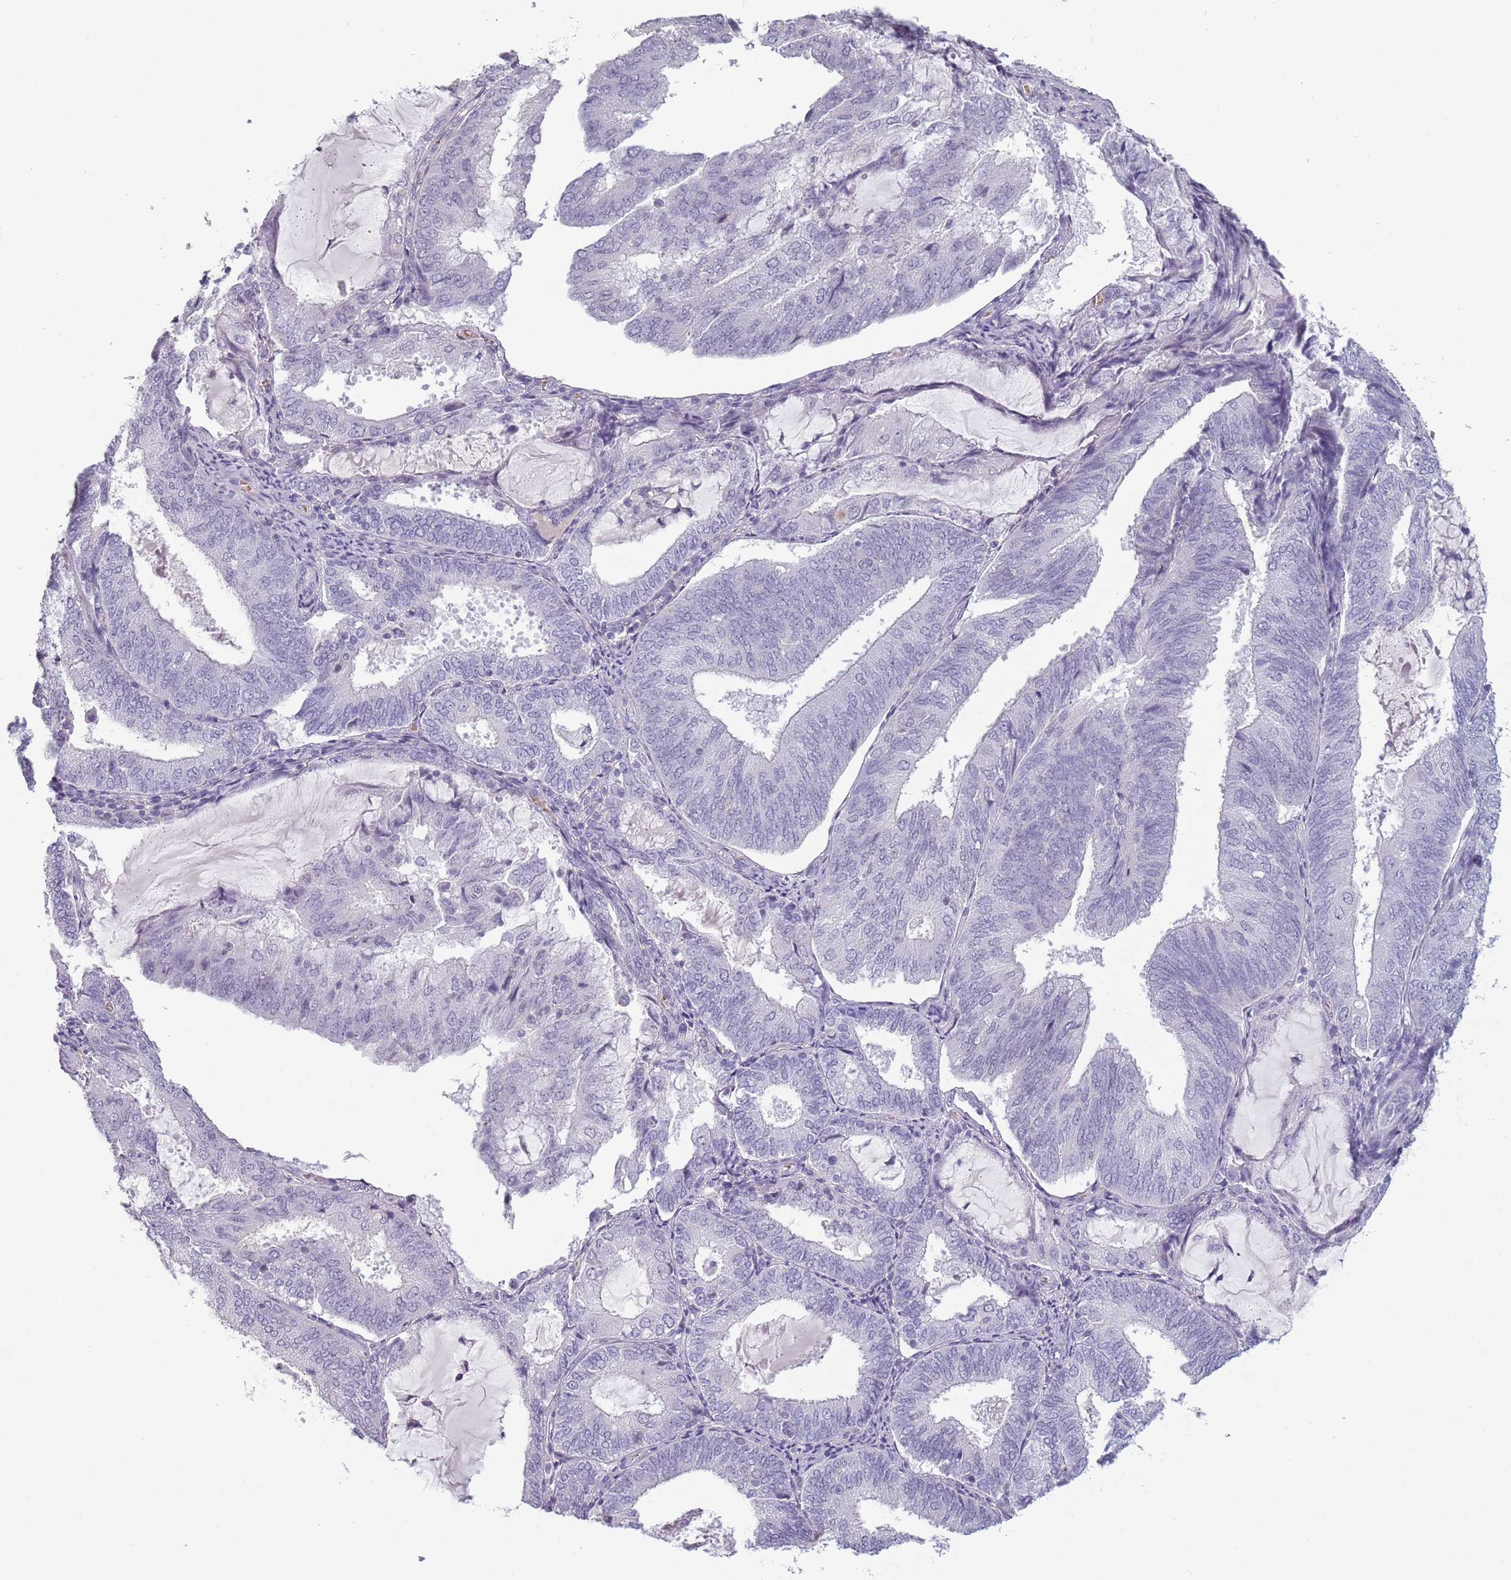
{"staining": {"intensity": "negative", "quantity": "none", "location": "none"}, "tissue": "endometrial cancer", "cell_type": "Tumor cells", "image_type": "cancer", "snomed": [{"axis": "morphology", "description": "Adenocarcinoma, NOS"}, {"axis": "topography", "description": "Endometrium"}], "caption": "This is a image of immunohistochemistry (IHC) staining of endometrial adenocarcinoma, which shows no expression in tumor cells.", "gene": "PIEZO1", "patient": {"sex": "female", "age": 81}}